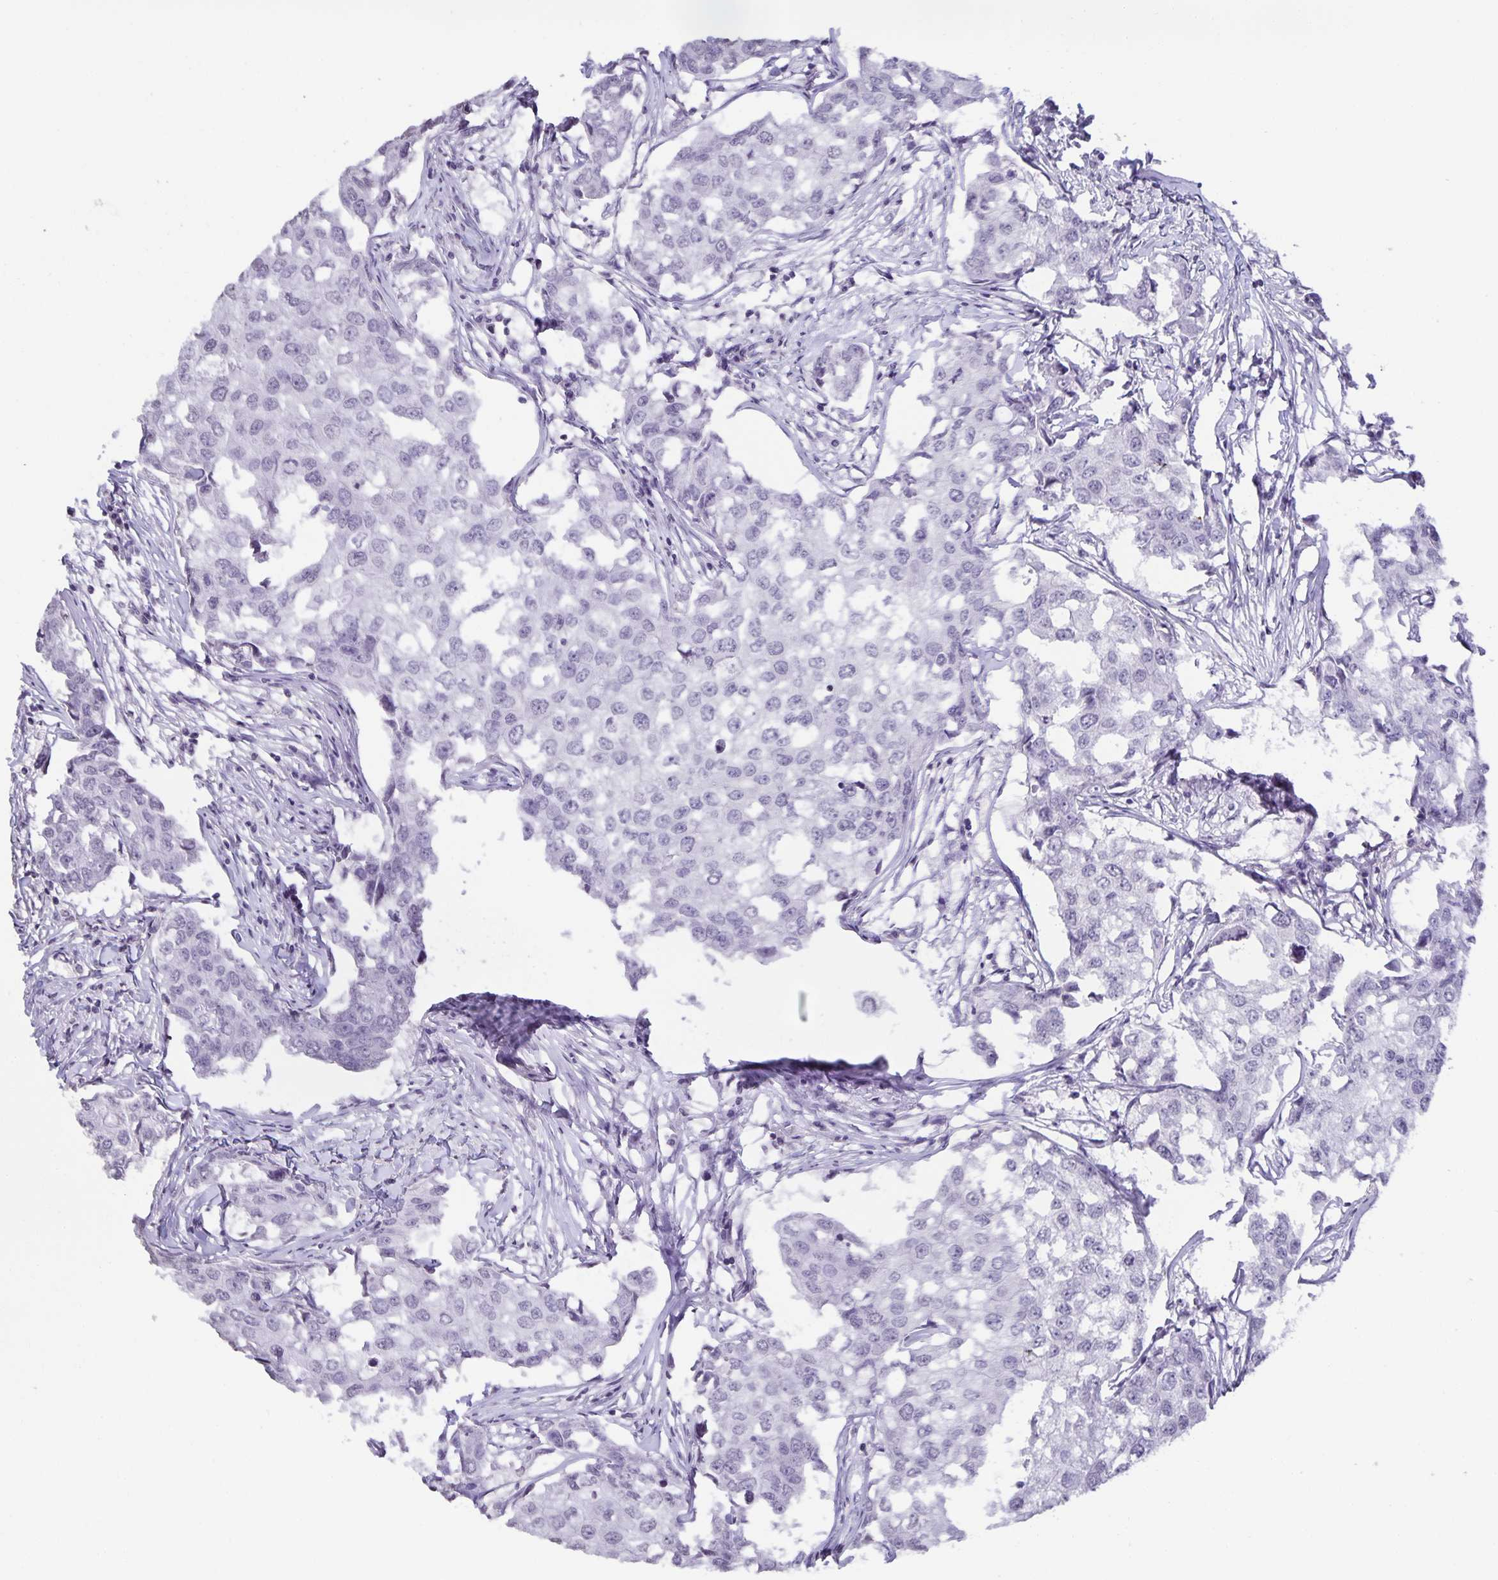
{"staining": {"intensity": "negative", "quantity": "none", "location": "none"}, "tissue": "breast cancer", "cell_type": "Tumor cells", "image_type": "cancer", "snomed": [{"axis": "morphology", "description": "Duct carcinoma"}, {"axis": "topography", "description": "Breast"}], "caption": "Image shows no significant protein staining in tumor cells of breast cancer (intraductal carcinoma).", "gene": "AQP4", "patient": {"sex": "female", "age": 27}}